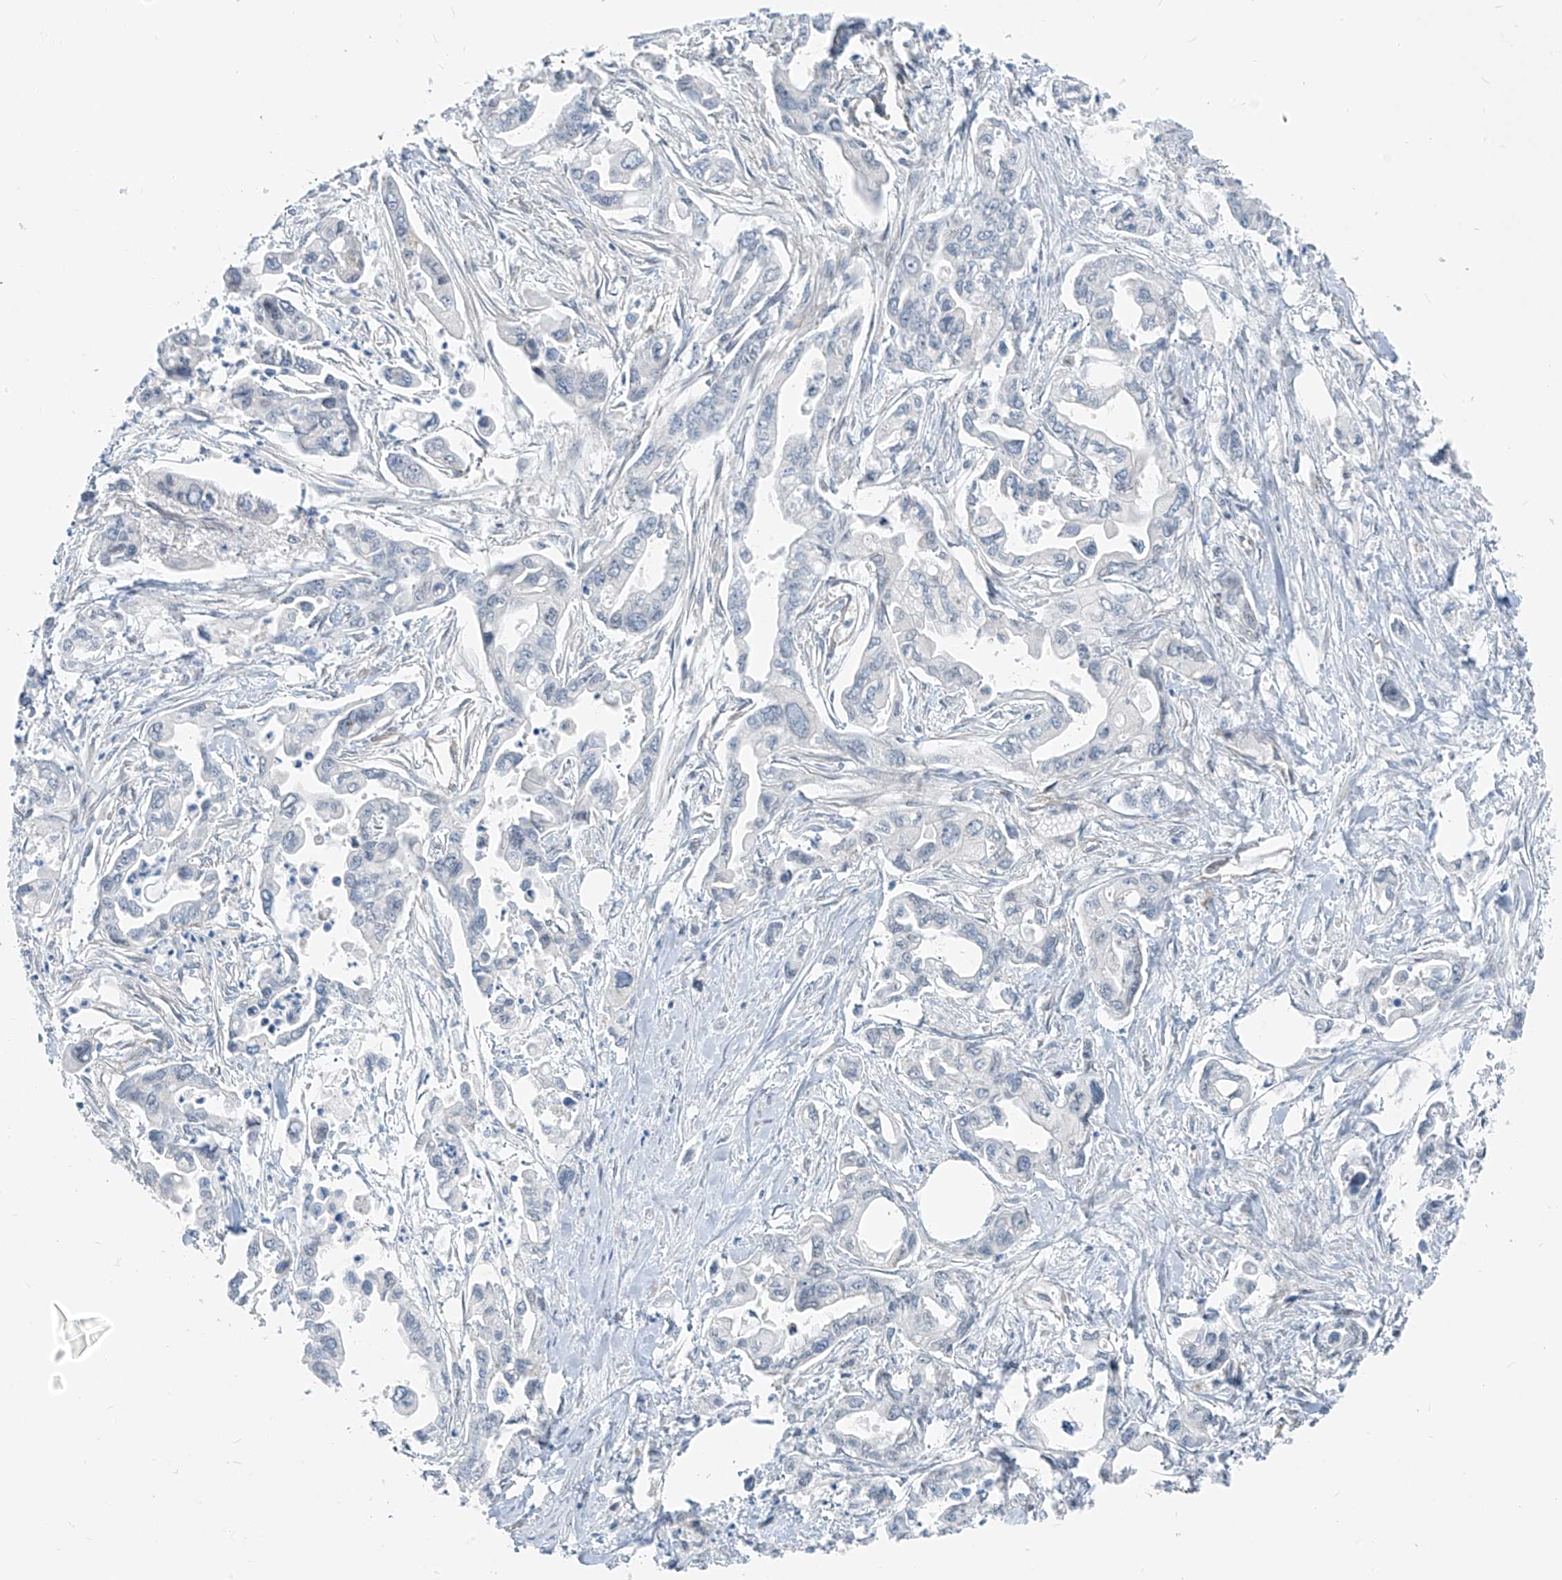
{"staining": {"intensity": "negative", "quantity": "none", "location": "none"}, "tissue": "pancreatic cancer", "cell_type": "Tumor cells", "image_type": "cancer", "snomed": [{"axis": "morphology", "description": "Adenocarcinoma, NOS"}, {"axis": "topography", "description": "Pancreas"}], "caption": "Tumor cells are negative for protein expression in human pancreatic cancer (adenocarcinoma). (IHC, brightfield microscopy, high magnification).", "gene": "TNS2", "patient": {"sex": "male", "age": 70}}